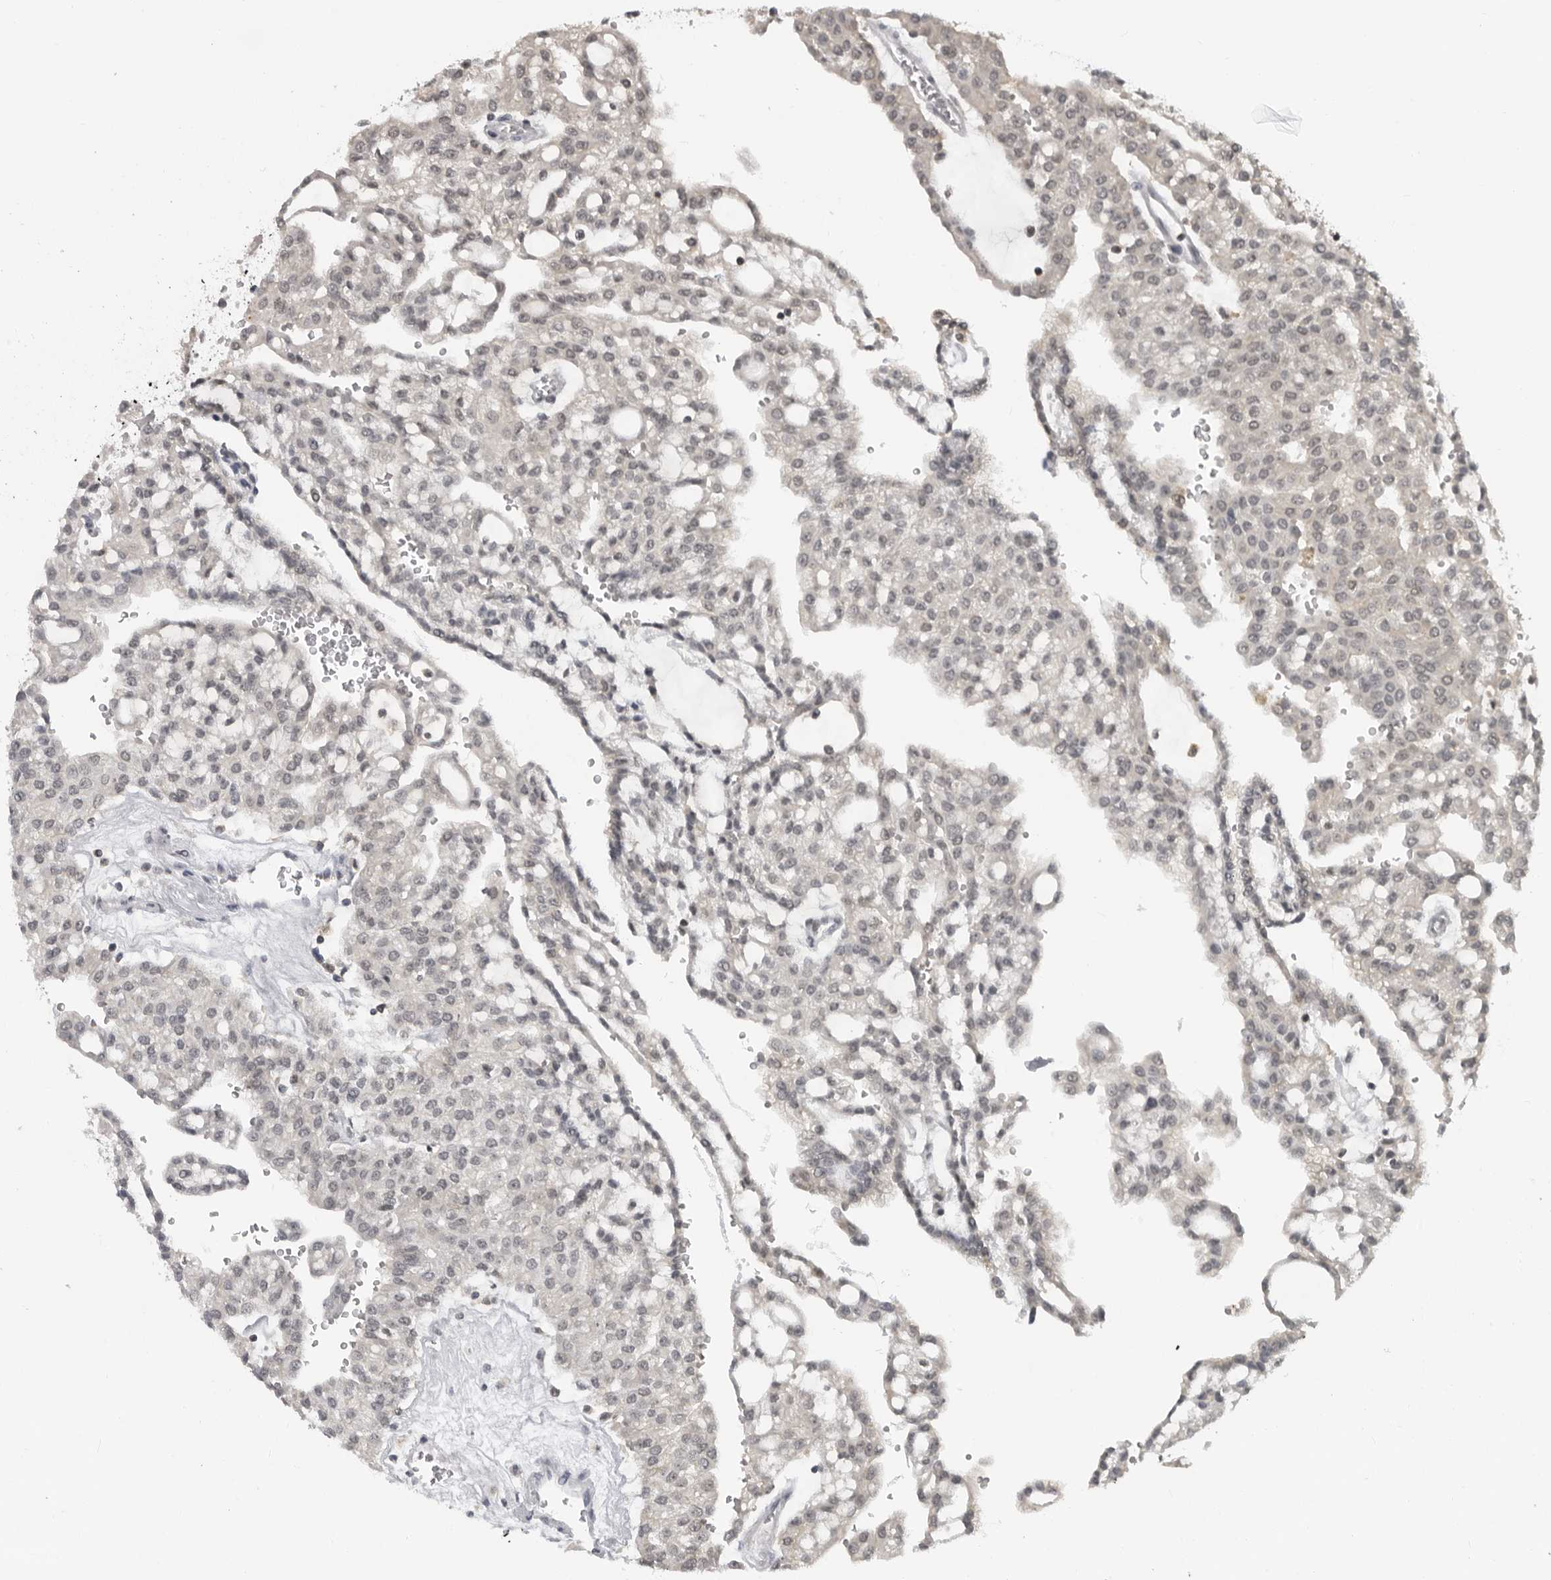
{"staining": {"intensity": "negative", "quantity": "none", "location": "none"}, "tissue": "renal cancer", "cell_type": "Tumor cells", "image_type": "cancer", "snomed": [{"axis": "morphology", "description": "Adenocarcinoma, NOS"}, {"axis": "topography", "description": "Kidney"}], "caption": "Immunohistochemical staining of human renal cancer (adenocarcinoma) reveals no significant staining in tumor cells.", "gene": "PDCL3", "patient": {"sex": "male", "age": 63}}